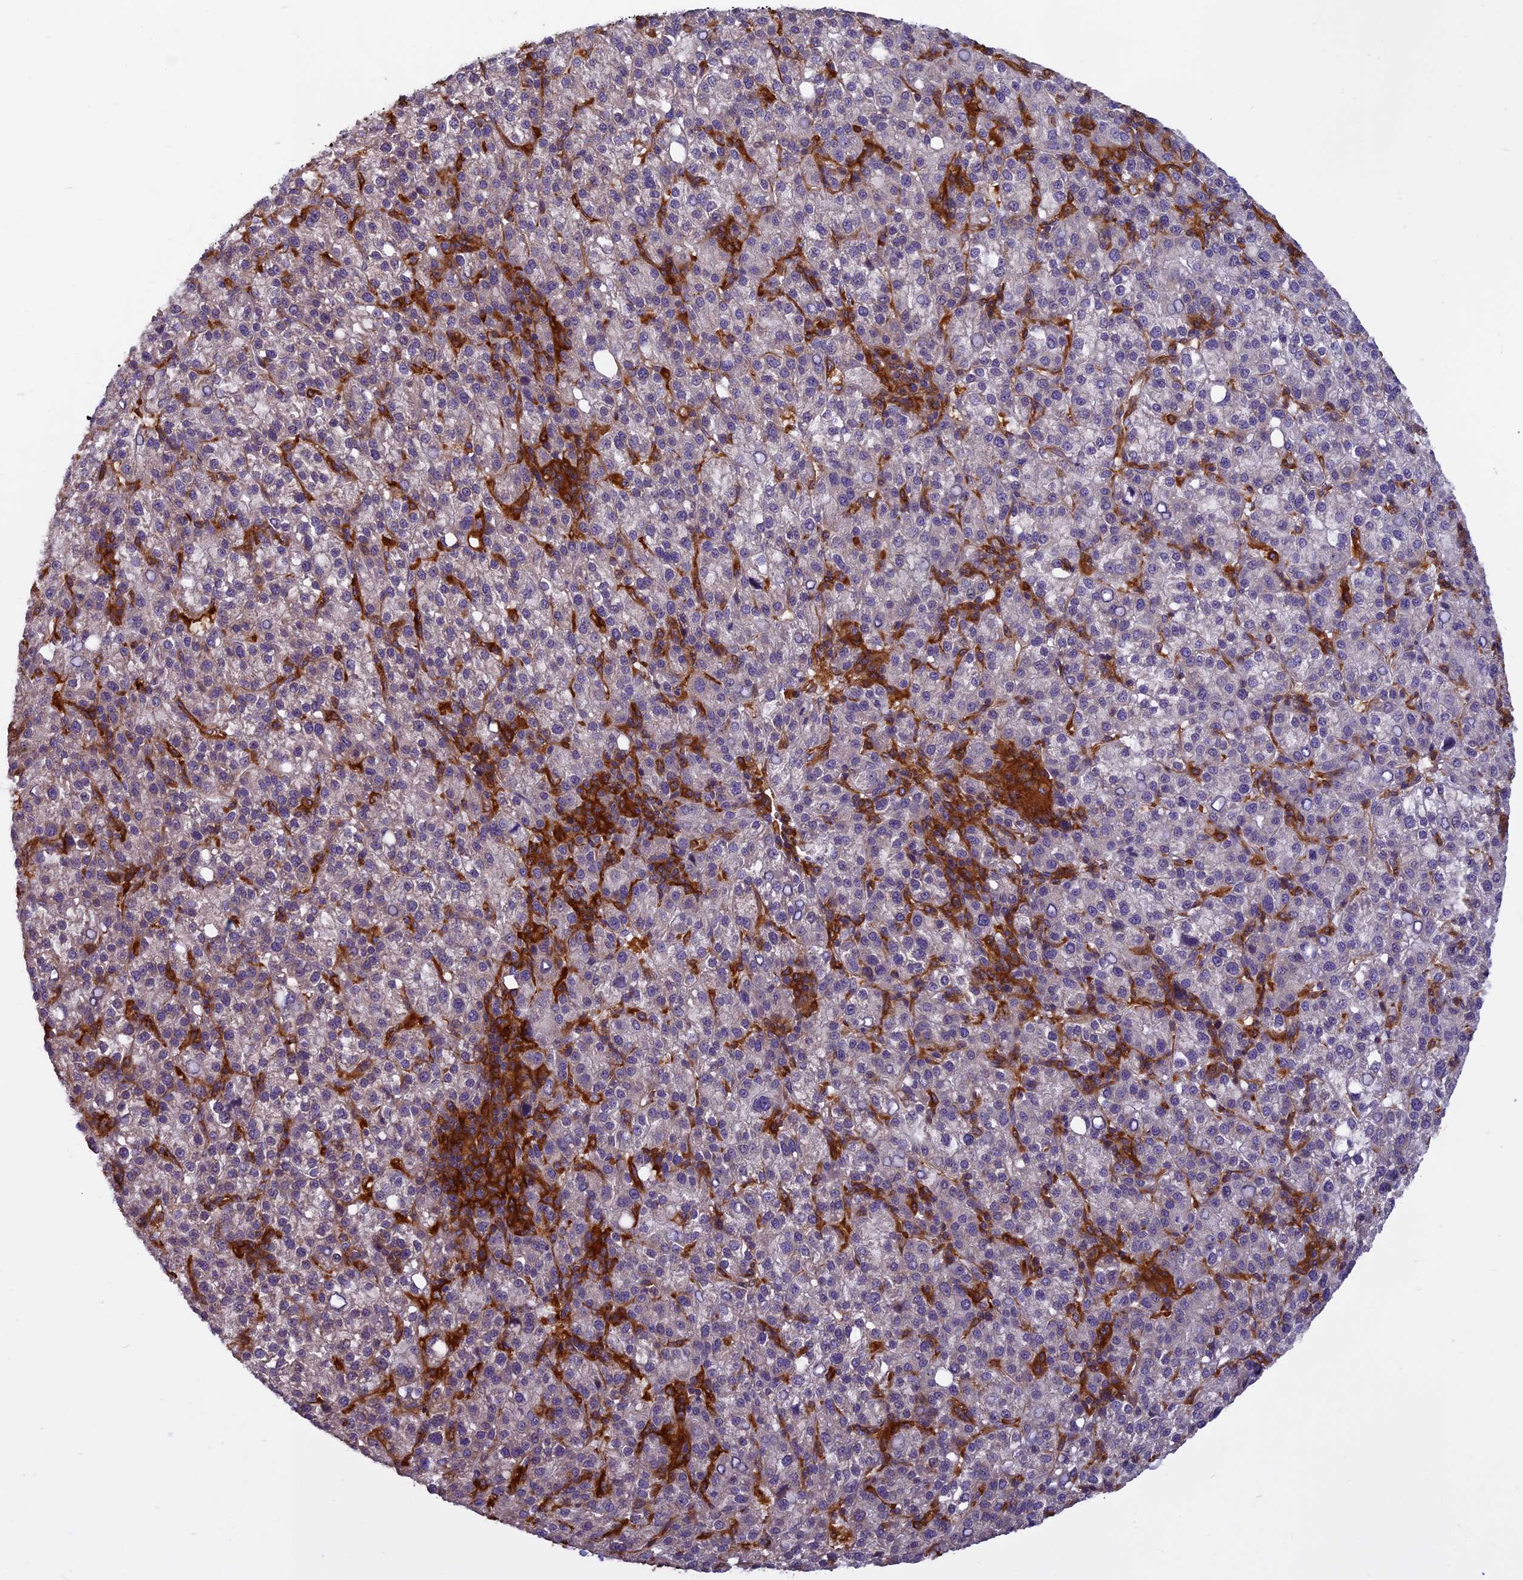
{"staining": {"intensity": "moderate", "quantity": "25%-75%", "location": "cytoplasmic/membranous"}, "tissue": "liver cancer", "cell_type": "Tumor cells", "image_type": "cancer", "snomed": [{"axis": "morphology", "description": "Carcinoma, Hepatocellular, NOS"}, {"axis": "topography", "description": "Liver"}], "caption": "Immunohistochemical staining of liver cancer (hepatocellular carcinoma) demonstrates medium levels of moderate cytoplasmic/membranous protein expression in about 25%-75% of tumor cells.", "gene": "EHBP1L1", "patient": {"sex": "female", "age": 58}}